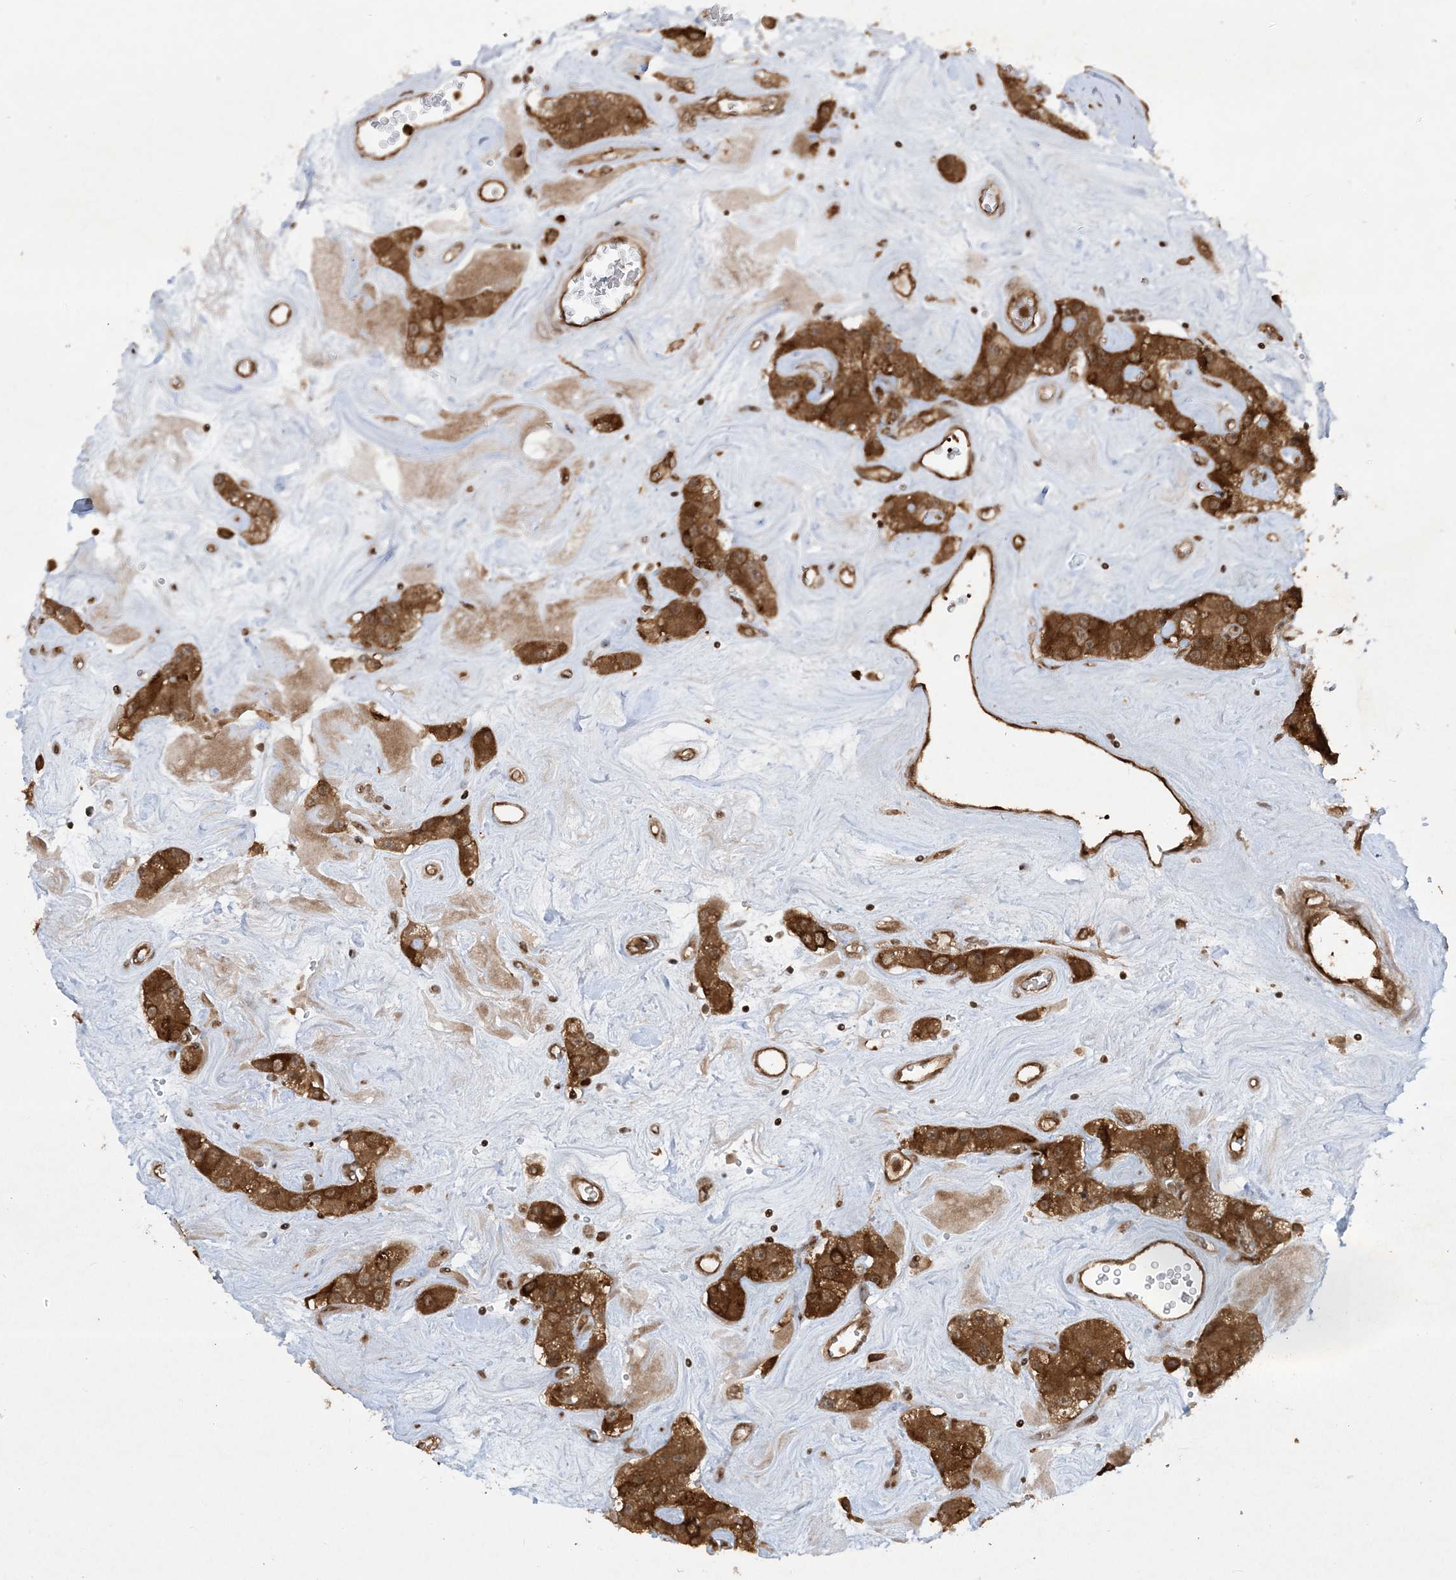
{"staining": {"intensity": "strong", "quantity": ">75%", "location": "cytoplasmic/membranous"}, "tissue": "carcinoid", "cell_type": "Tumor cells", "image_type": "cancer", "snomed": [{"axis": "morphology", "description": "Carcinoid, malignant, NOS"}, {"axis": "topography", "description": "Pancreas"}], "caption": "Immunohistochemical staining of human carcinoid shows high levels of strong cytoplasmic/membranous protein positivity in approximately >75% of tumor cells.", "gene": "CERT1", "patient": {"sex": "male", "age": 41}}